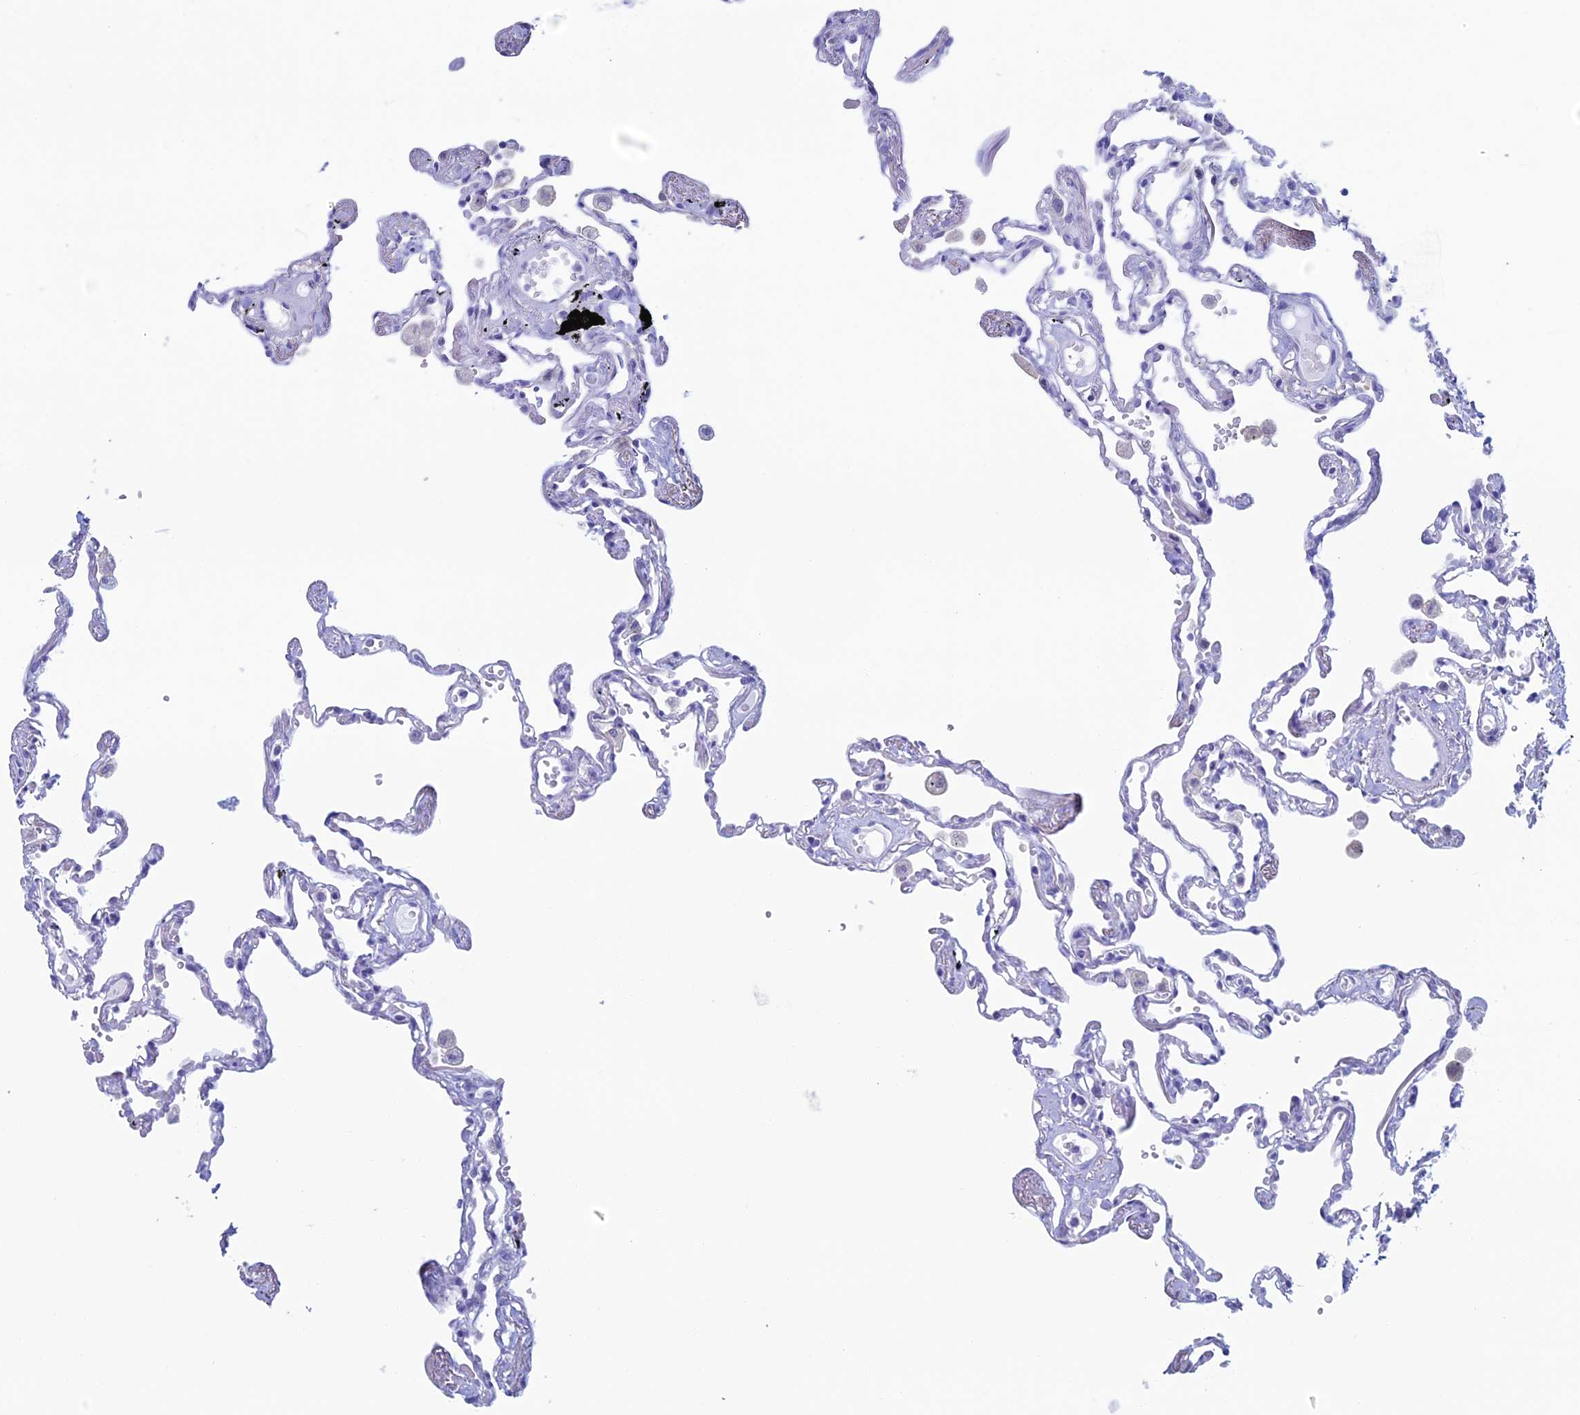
{"staining": {"intensity": "negative", "quantity": "none", "location": "none"}, "tissue": "lung", "cell_type": "Alveolar cells", "image_type": "normal", "snomed": [{"axis": "morphology", "description": "Normal tissue, NOS"}, {"axis": "topography", "description": "Lung"}], "caption": "The histopathology image exhibits no staining of alveolar cells in normal lung. (Immunohistochemistry, brightfield microscopy, high magnification).", "gene": "KCNK17", "patient": {"sex": "female", "age": 67}}